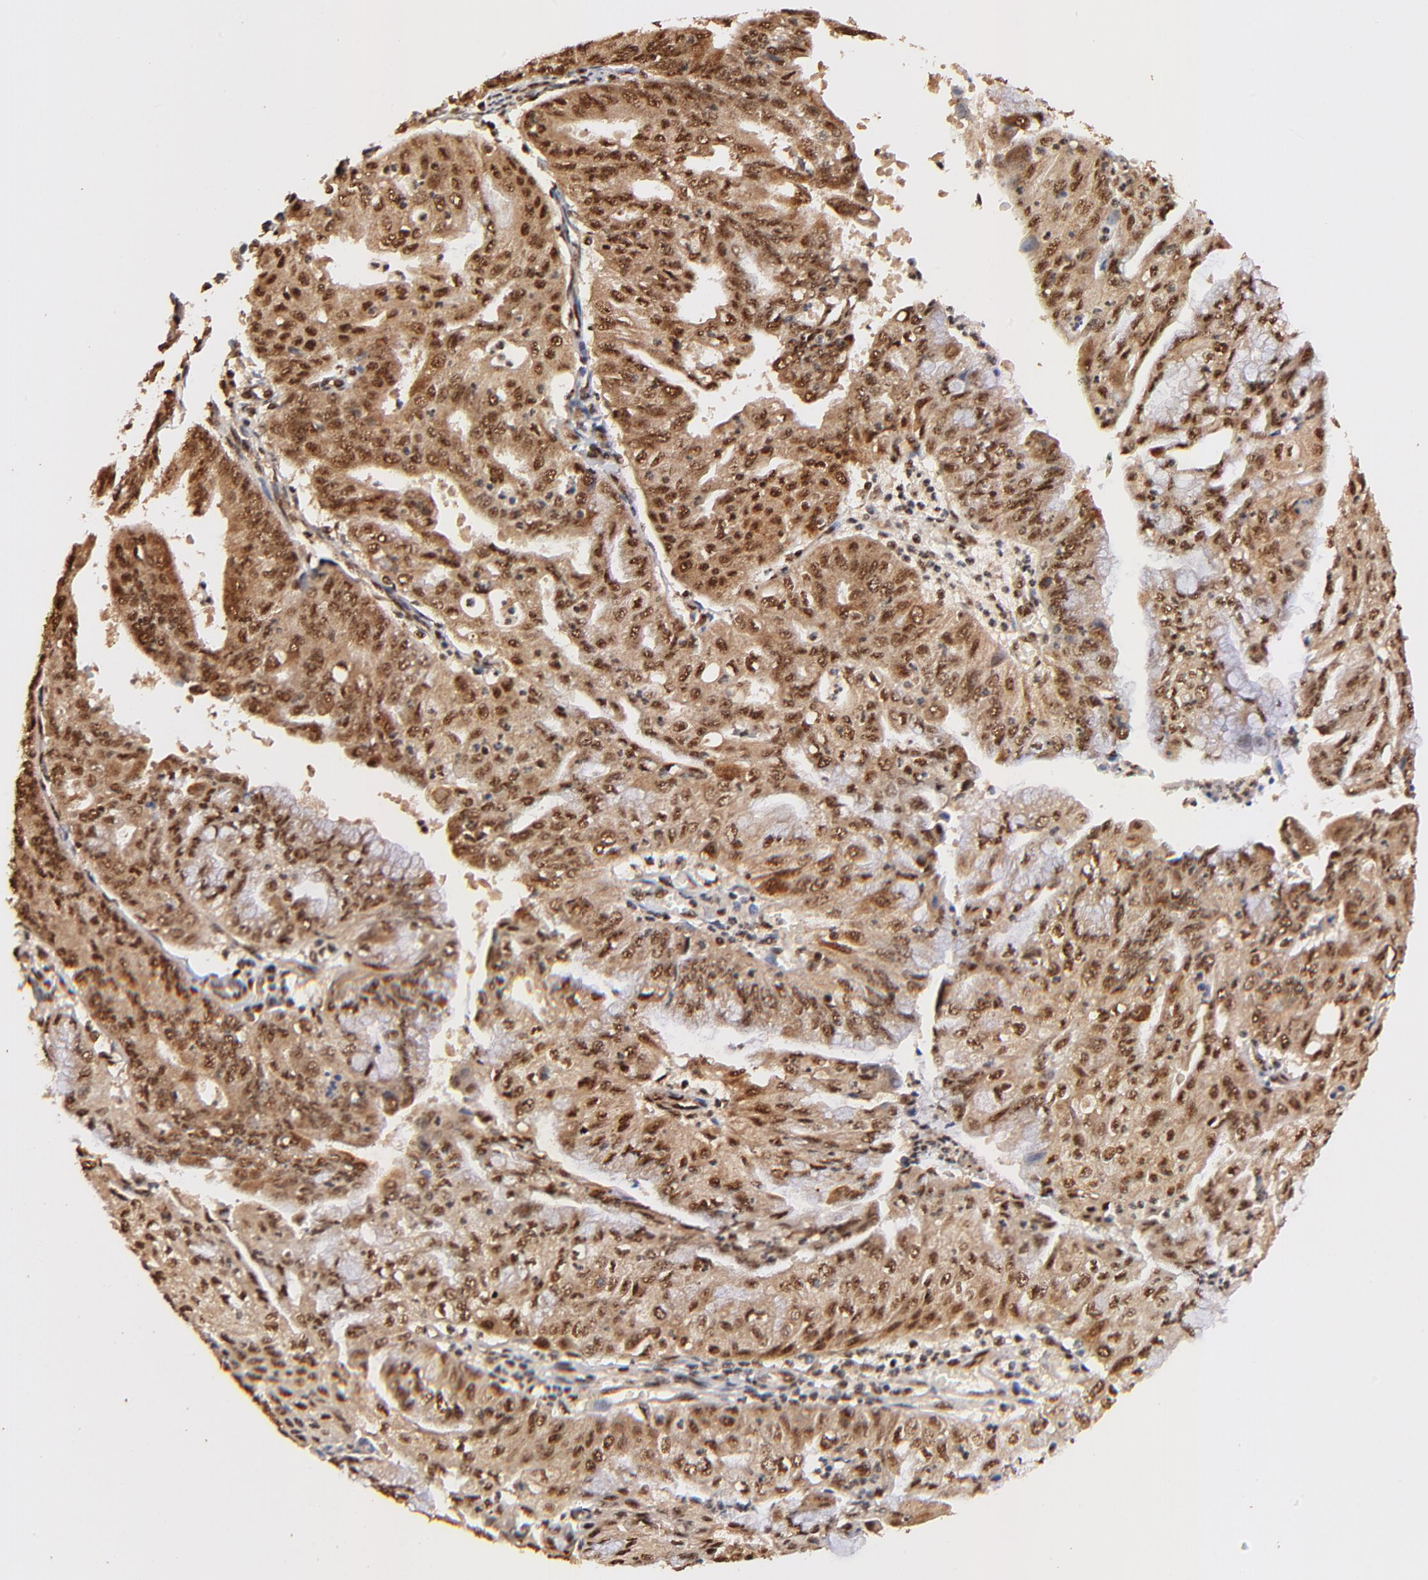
{"staining": {"intensity": "strong", "quantity": ">75%", "location": "cytoplasmic/membranous,nuclear"}, "tissue": "endometrial cancer", "cell_type": "Tumor cells", "image_type": "cancer", "snomed": [{"axis": "morphology", "description": "Adenocarcinoma, NOS"}, {"axis": "topography", "description": "Endometrium"}], "caption": "Endometrial cancer stained with a protein marker reveals strong staining in tumor cells.", "gene": "MED12", "patient": {"sex": "female", "age": 79}}